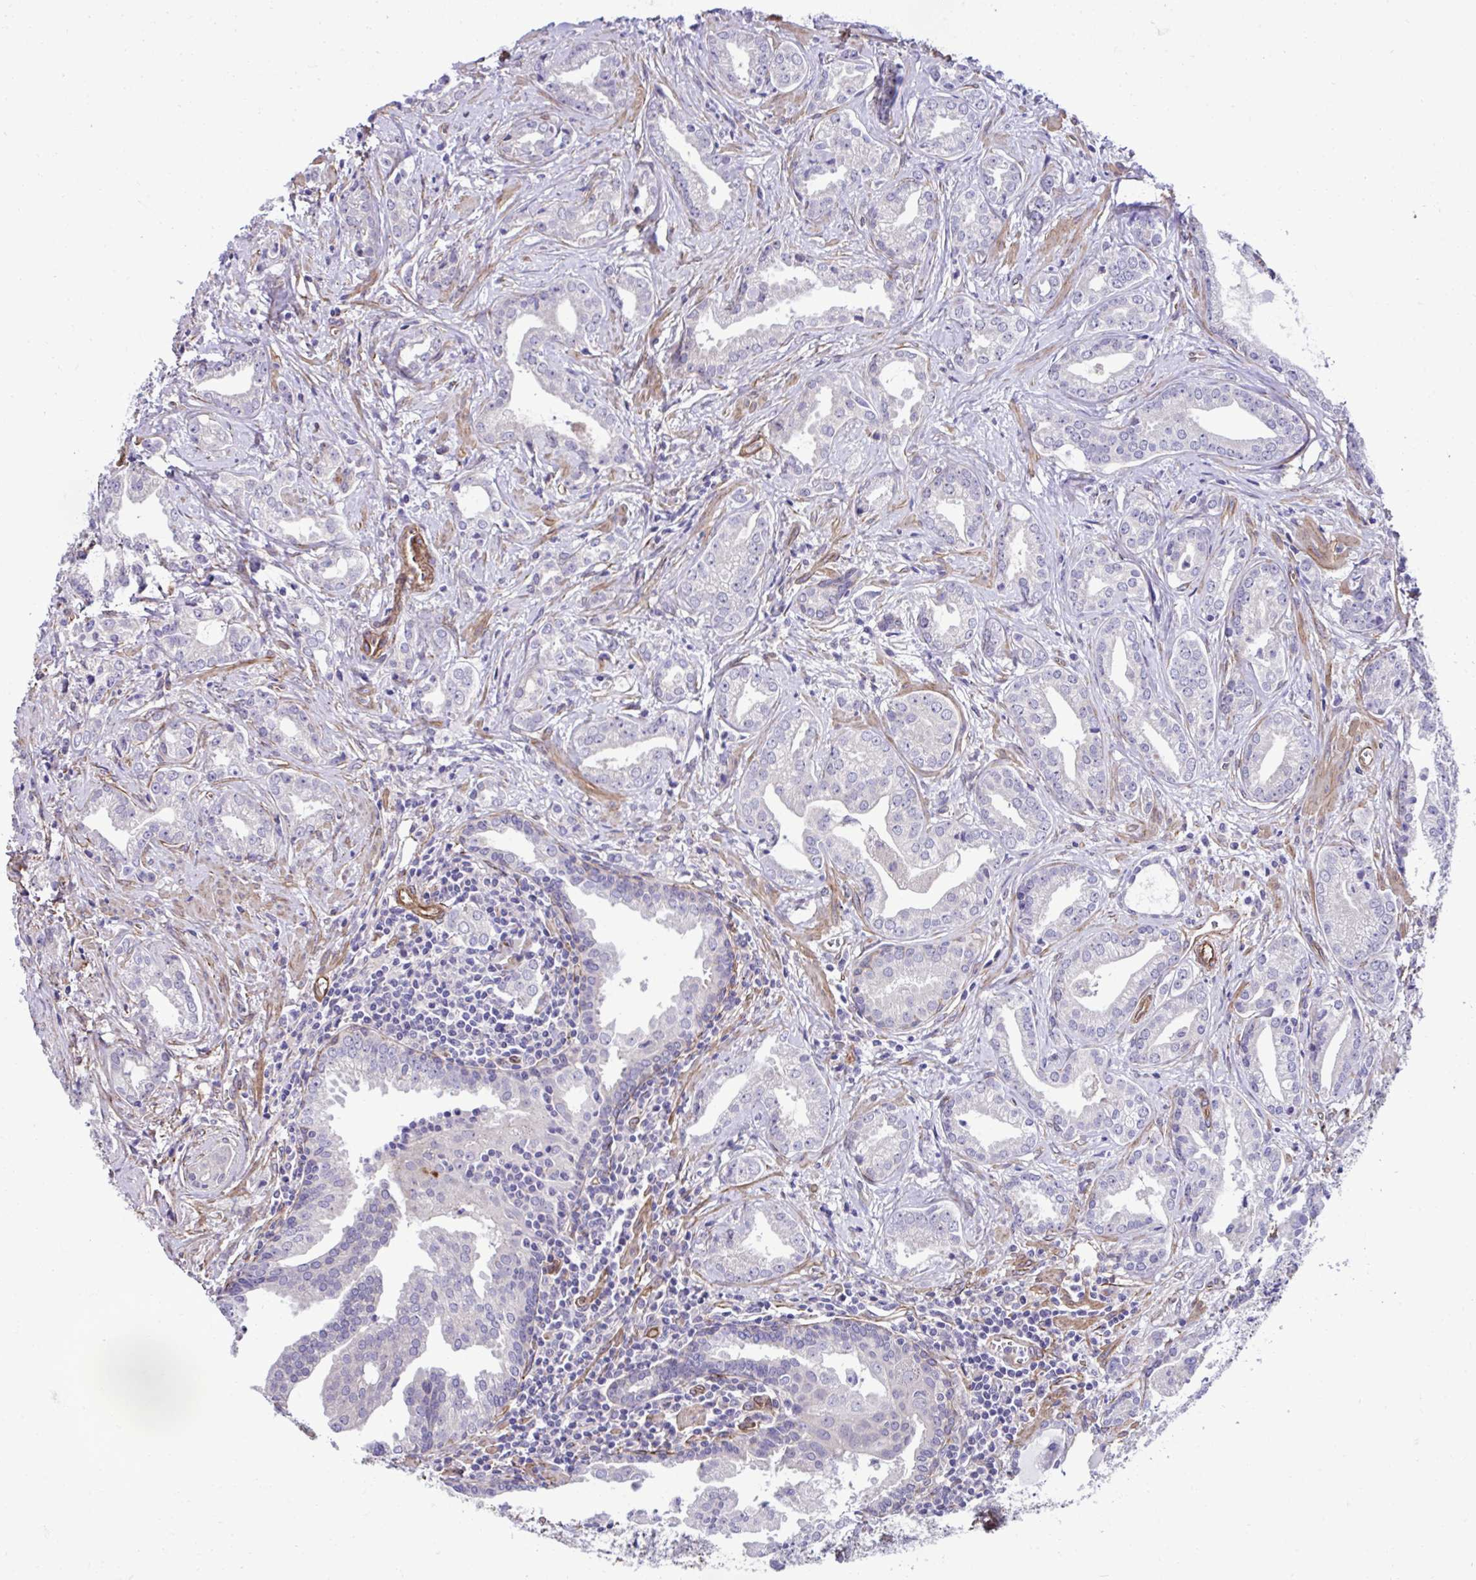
{"staining": {"intensity": "negative", "quantity": "none", "location": "none"}, "tissue": "prostate cancer", "cell_type": "Tumor cells", "image_type": "cancer", "snomed": [{"axis": "morphology", "description": "Adenocarcinoma, Medium grade"}, {"axis": "topography", "description": "Prostate"}], "caption": "Tumor cells are negative for brown protein staining in prostate cancer.", "gene": "TRIM52", "patient": {"sex": "male", "age": 57}}